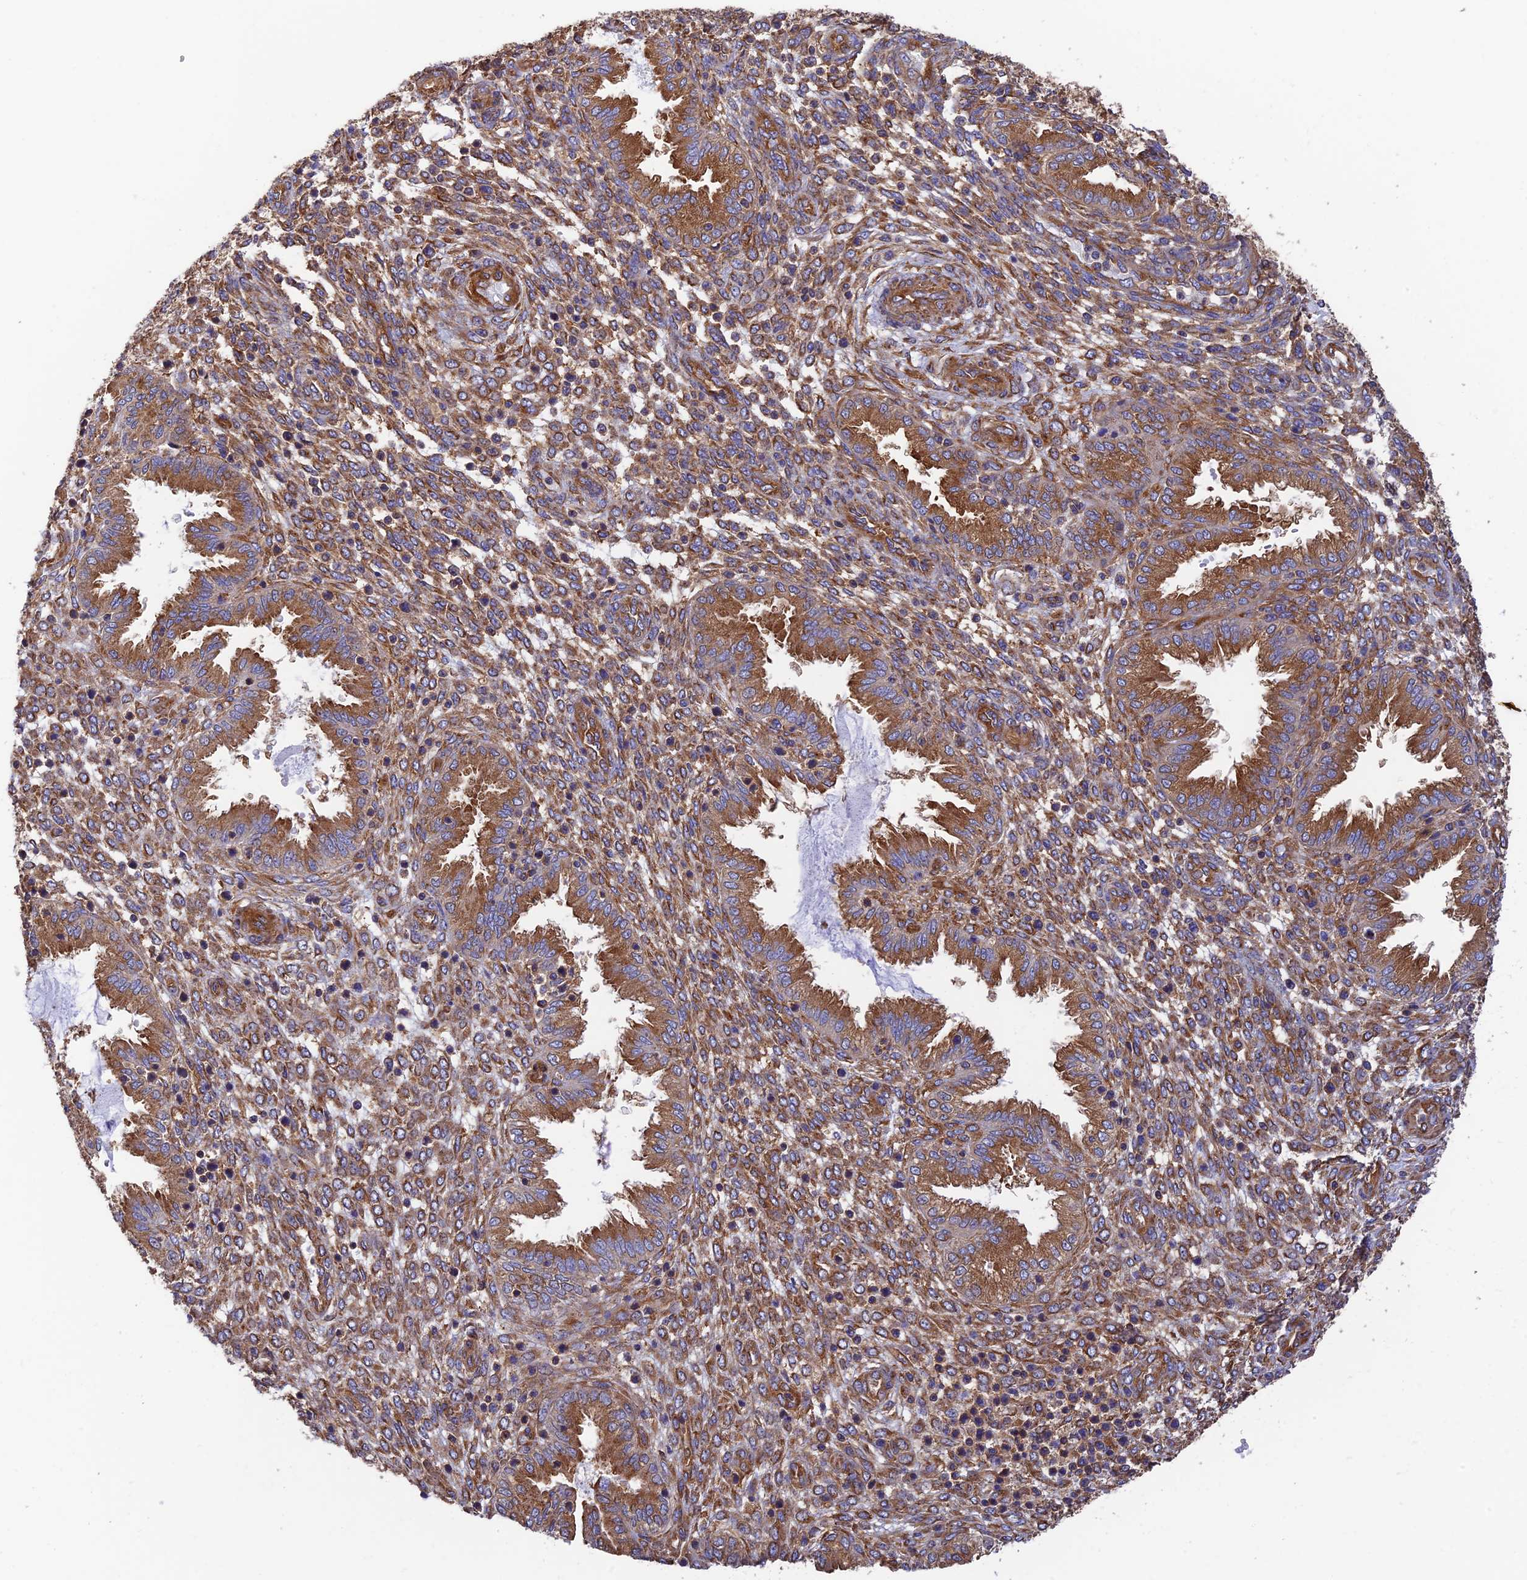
{"staining": {"intensity": "negative", "quantity": "none", "location": "none"}, "tissue": "endometrium", "cell_type": "Cells in endometrial stroma", "image_type": "normal", "snomed": [{"axis": "morphology", "description": "Normal tissue, NOS"}, {"axis": "topography", "description": "Endometrium"}], "caption": "IHC of normal endometrium reveals no staining in cells in endometrial stroma. (Immunohistochemistry, brightfield microscopy, high magnification).", "gene": "DCTN2", "patient": {"sex": "female", "age": 33}}